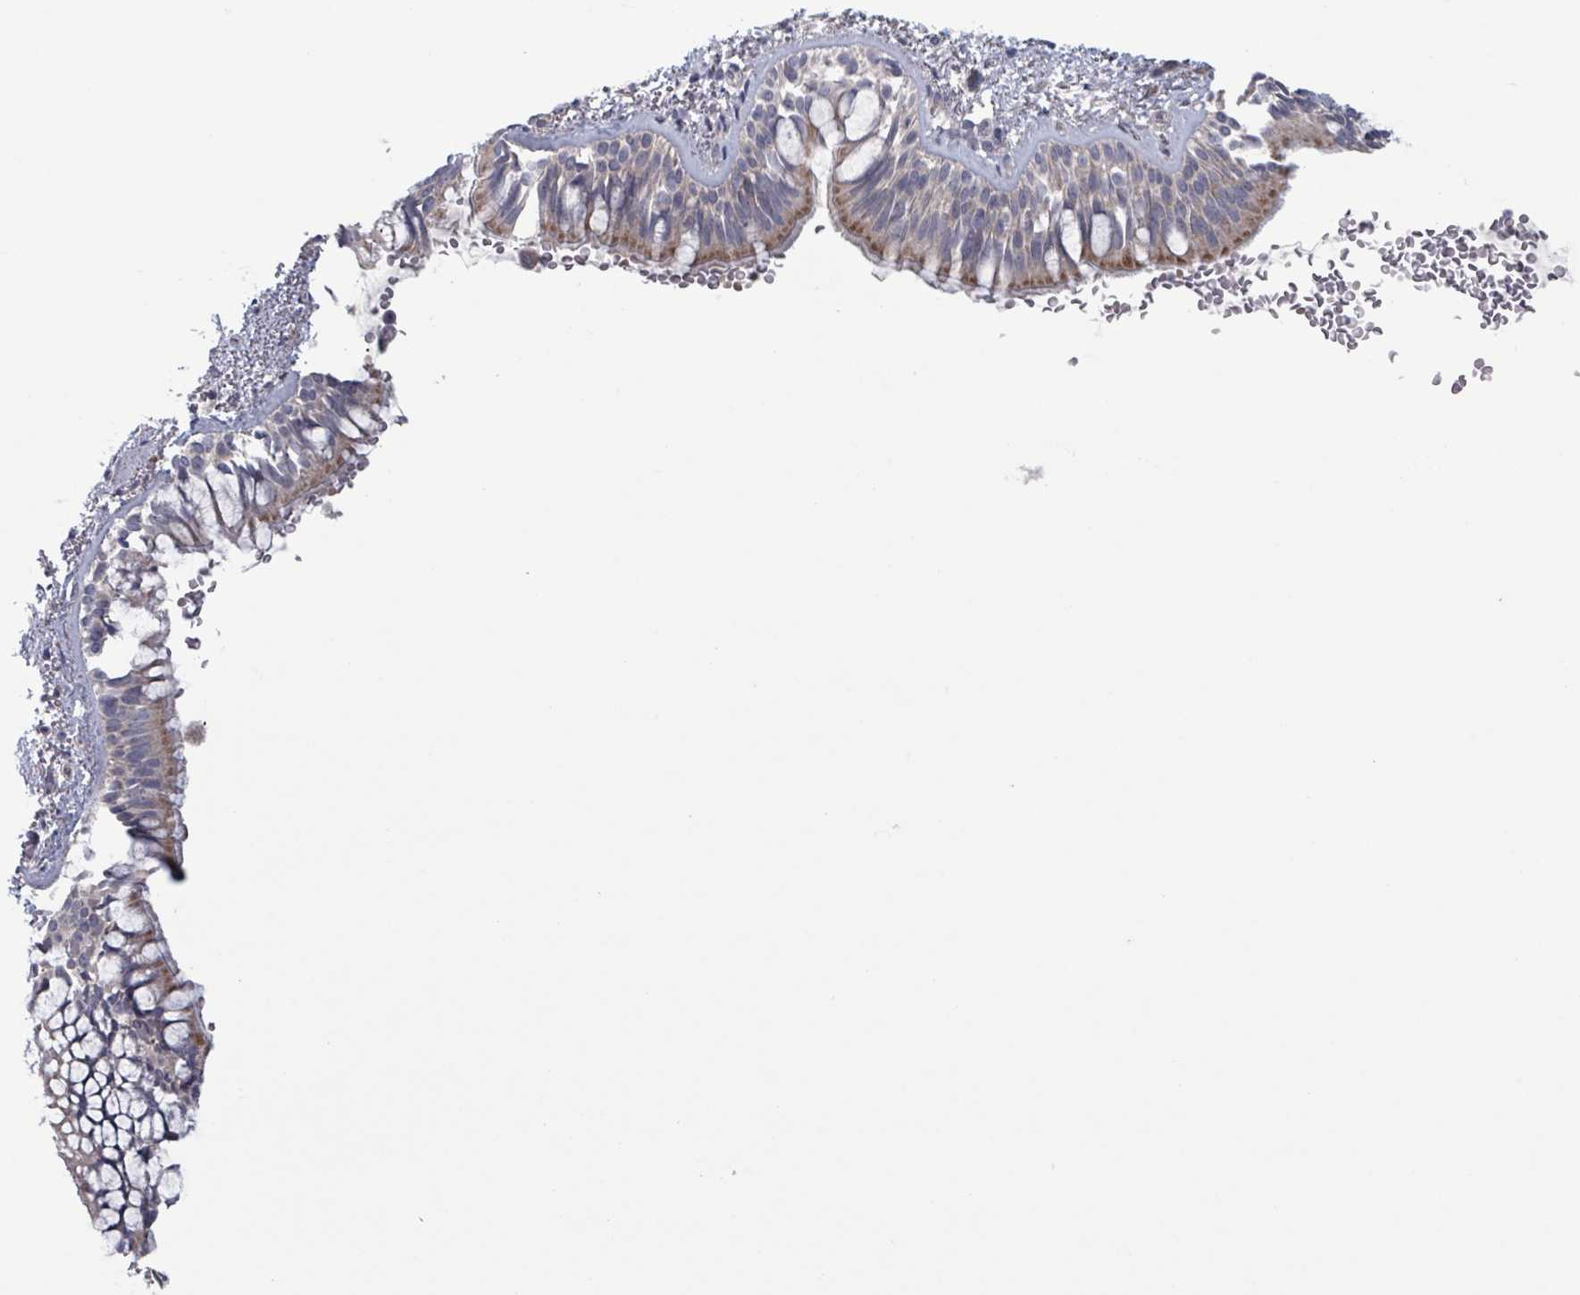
{"staining": {"intensity": "moderate", "quantity": "25%-75%", "location": "cytoplasmic/membranous"}, "tissue": "bronchus", "cell_type": "Respiratory epithelial cells", "image_type": "normal", "snomed": [{"axis": "morphology", "description": "Normal tissue, NOS"}, {"axis": "topography", "description": "Lymph node"}, {"axis": "topography", "description": "Cartilage tissue"}, {"axis": "topography", "description": "Bronchus"}], "caption": "This is a micrograph of IHC staining of normal bronchus, which shows moderate expression in the cytoplasmic/membranous of respiratory epithelial cells.", "gene": "FKBP1A", "patient": {"sex": "female", "age": 70}}